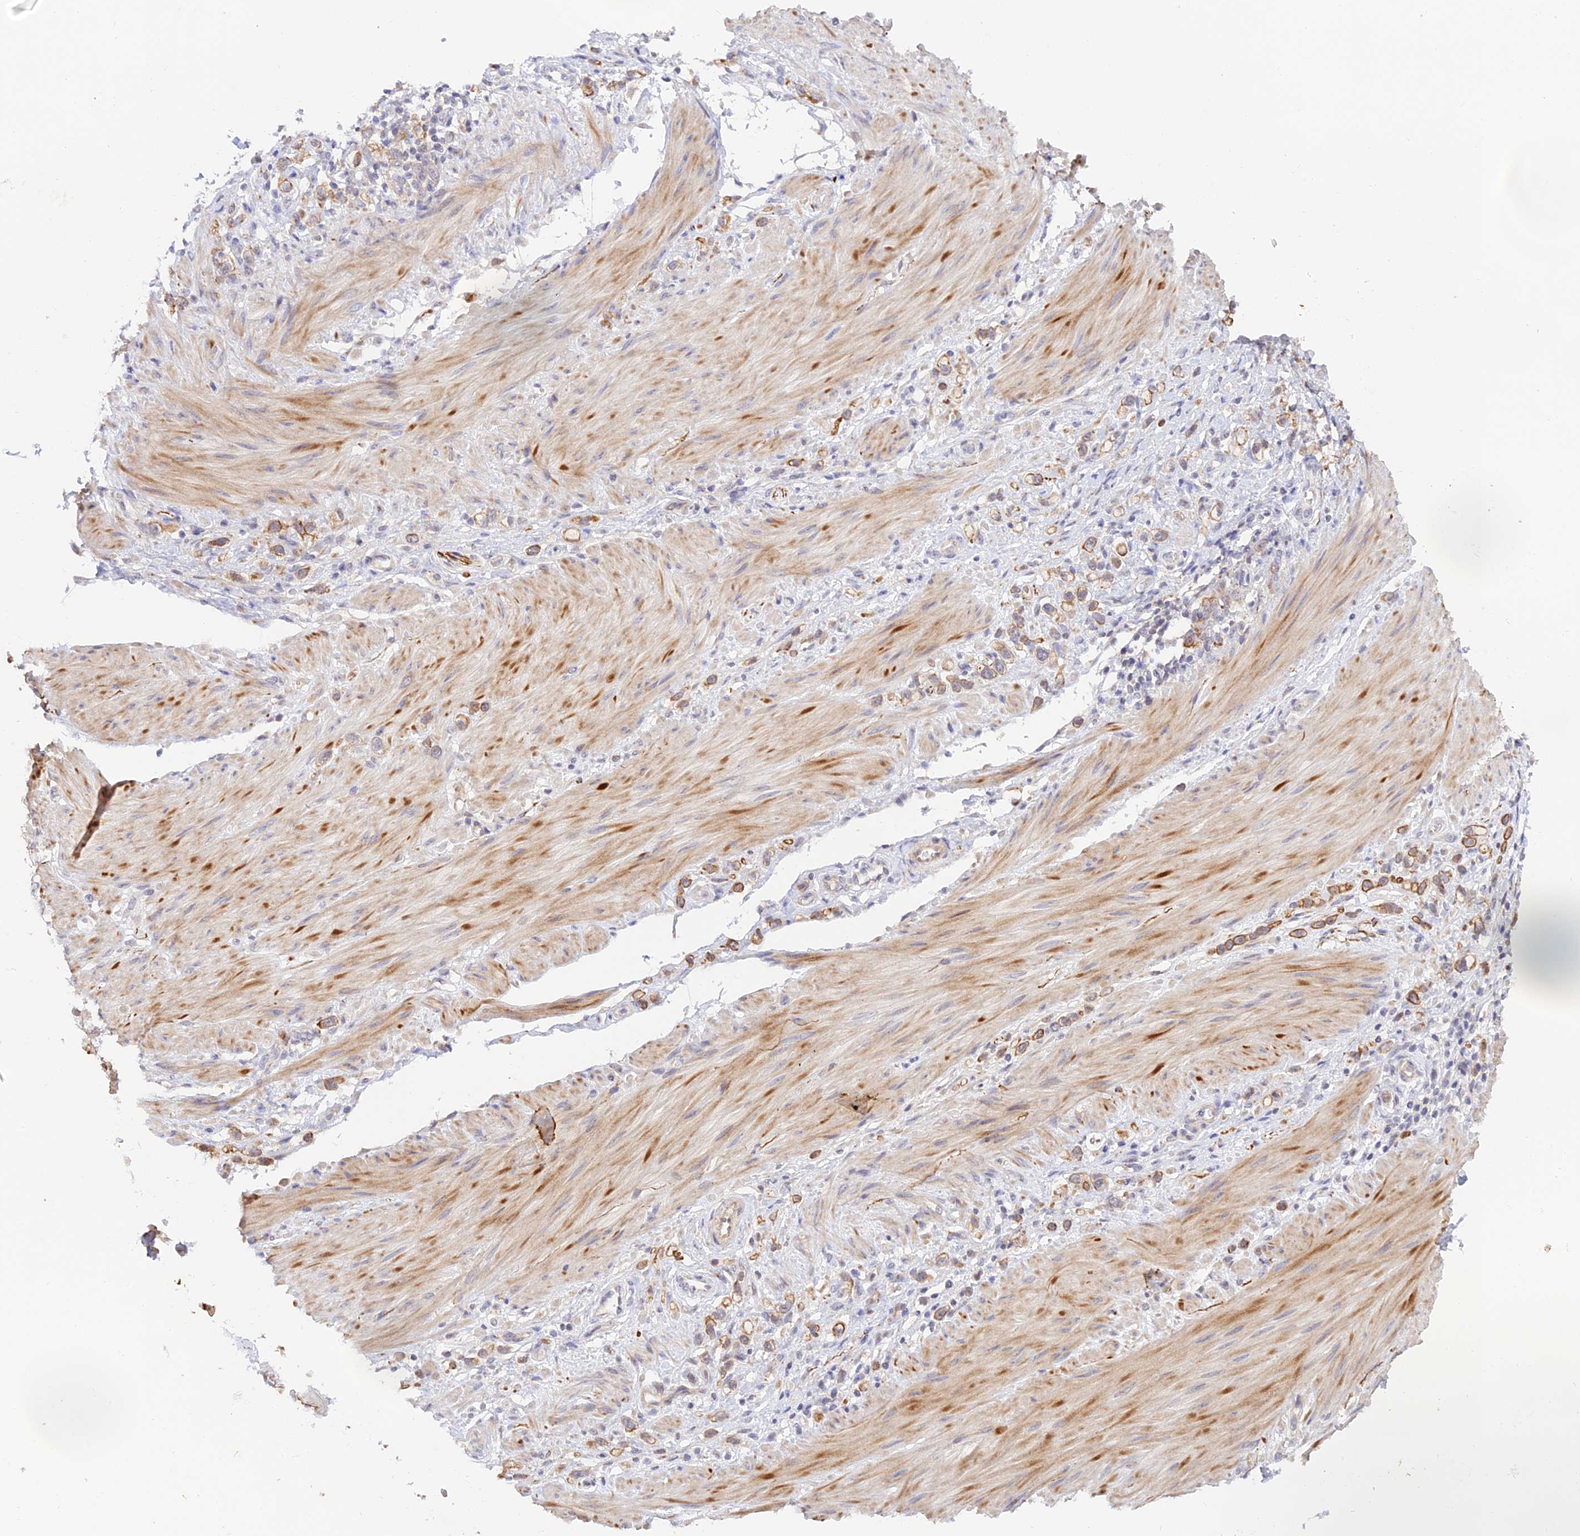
{"staining": {"intensity": "moderate", "quantity": ">75%", "location": "cytoplasmic/membranous"}, "tissue": "stomach cancer", "cell_type": "Tumor cells", "image_type": "cancer", "snomed": [{"axis": "morphology", "description": "Adenocarcinoma, NOS"}, {"axis": "topography", "description": "Stomach"}], "caption": "IHC (DAB (3,3'-diaminobenzidine)) staining of stomach adenocarcinoma demonstrates moderate cytoplasmic/membranous protein expression in about >75% of tumor cells. The protein of interest is shown in brown color, while the nuclei are stained blue.", "gene": "CAMSAP3", "patient": {"sex": "female", "age": 65}}